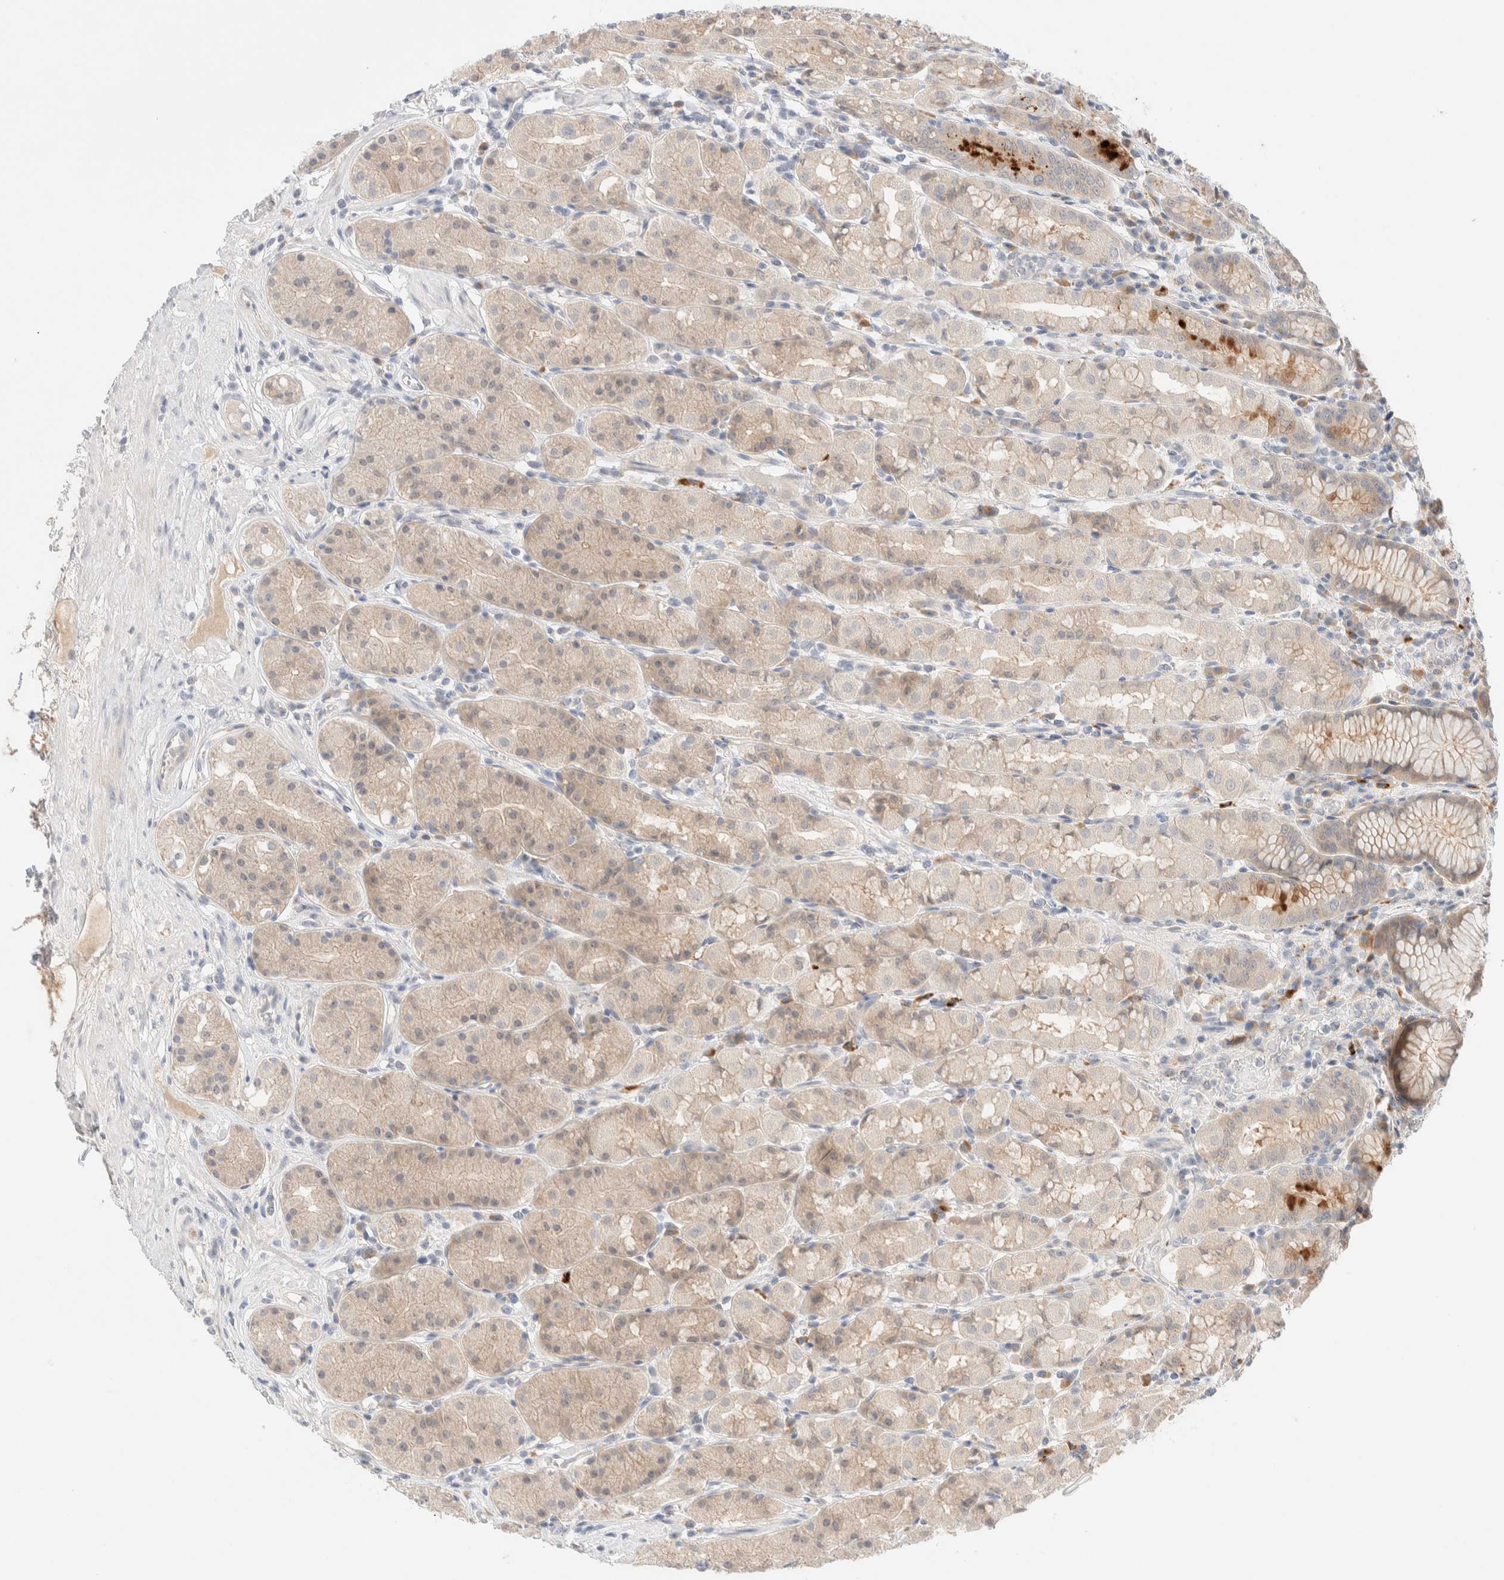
{"staining": {"intensity": "moderate", "quantity": "<25%", "location": "cytoplasmic/membranous"}, "tissue": "stomach", "cell_type": "Glandular cells", "image_type": "normal", "snomed": [{"axis": "morphology", "description": "Normal tissue, NOS"}, {"axis": "topography", "description": "Stomach, lower"}], "caption": "The photomicrograph demonstrates staining of unremarkable stomach, revealing moderate cytoplasmic/membranous protein staining (brown color) within glandular cells. Nuclei are stained in blue.", "gene": "CHKA", "patient": {"sex": "female", "age": 56}}